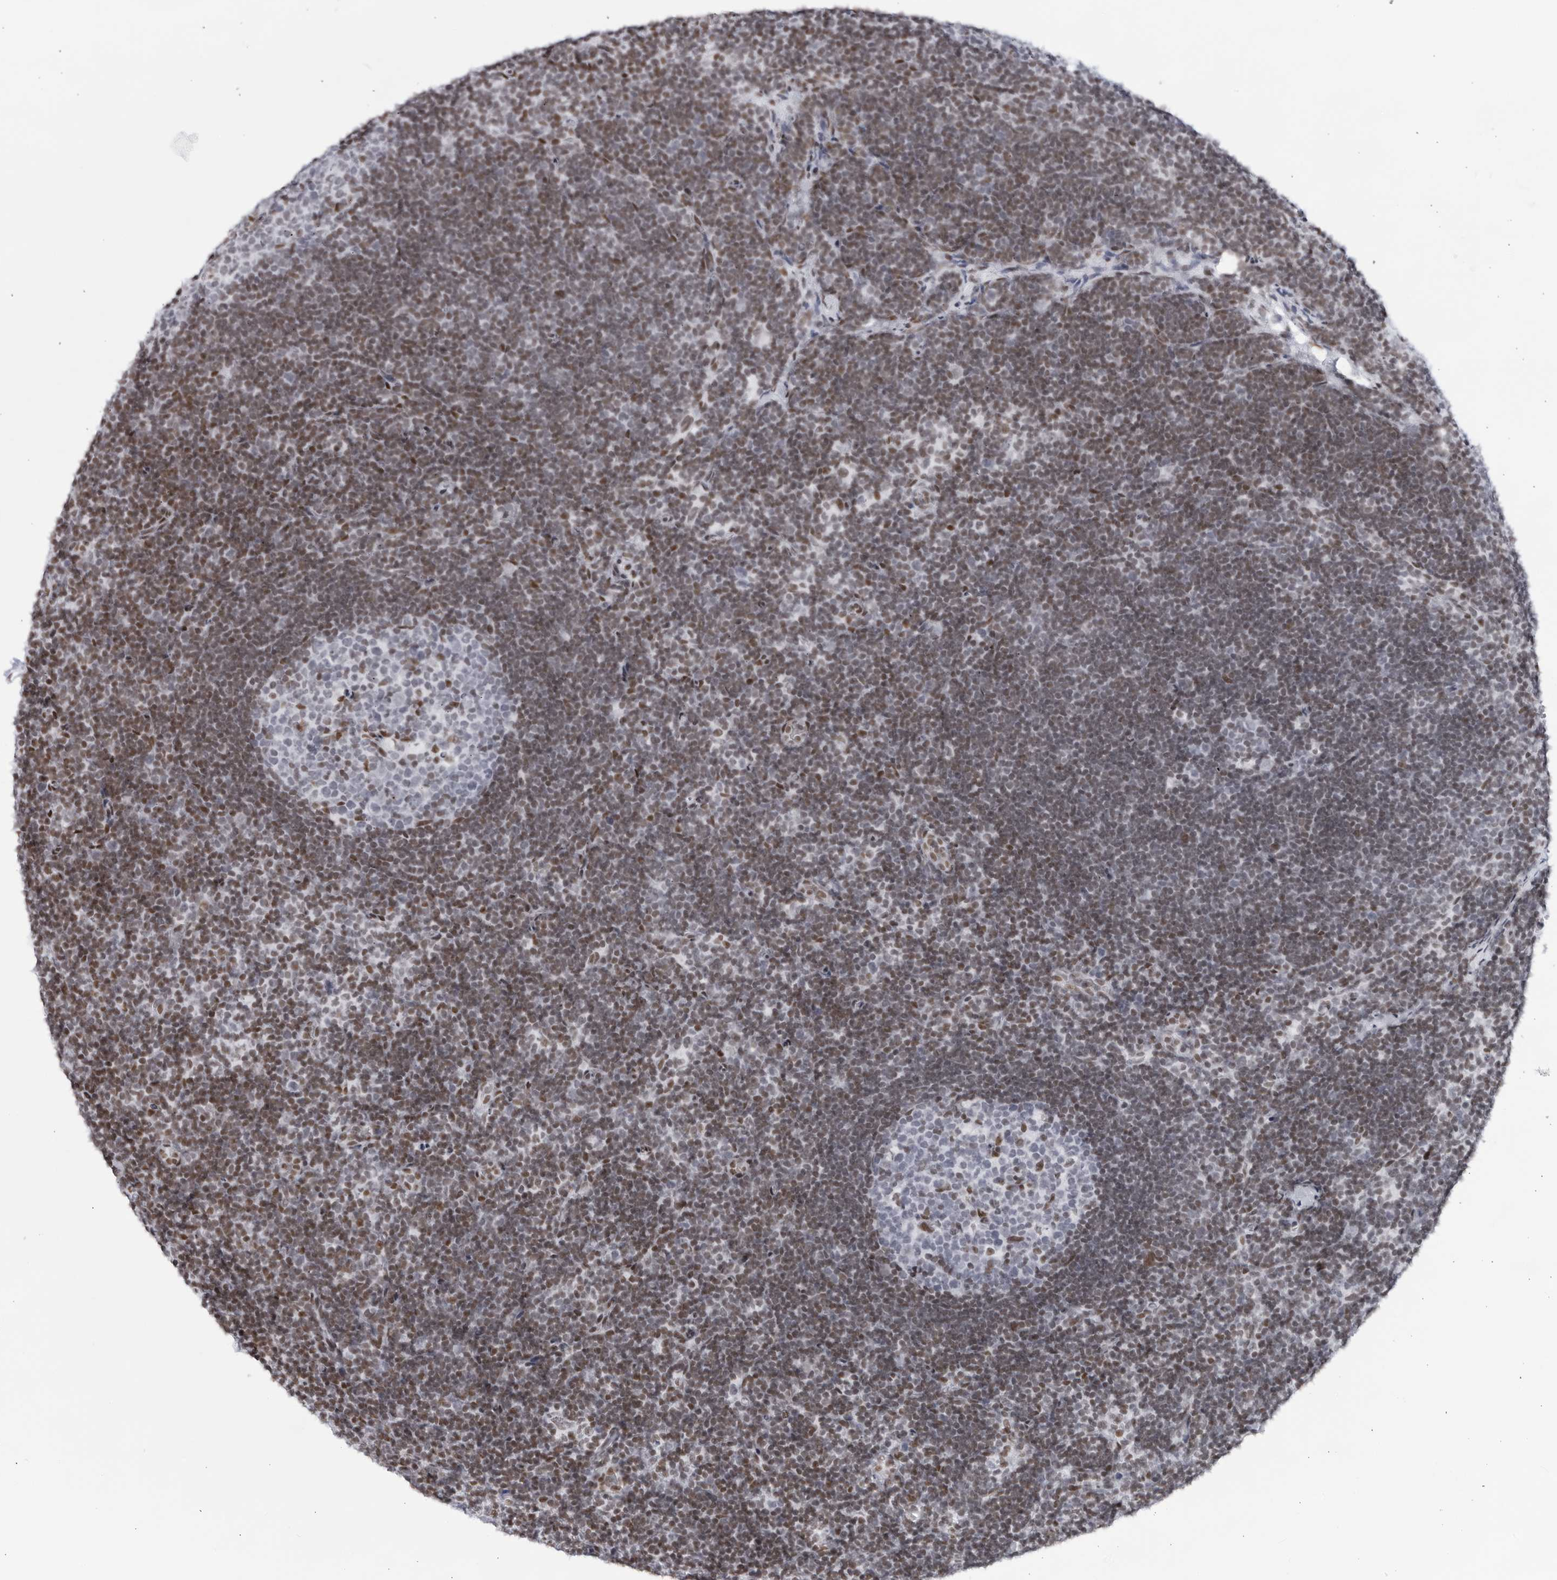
{"staining": {"intensity": "moderate", "quantity": "<25%", "location": "nuclear"}, "tissue": "lymph node", "cell_type": "Germinal center cells", "image_type": "normal", "snomed": [{"axis": "morphology", "description": "Normal tissue, NOS"}, {"axis": "topography", "description": "Lymph node"}], "caption": "Immunohistochemistry (IHC) staining of normal lymph node, which exhibits low levels of moderate nuclear positivity in approximately <25% of germinal center cells indicating moderate nuclear protein expression. The staining was performed using DAB (brown) for protein detection and nuclei were counterstained in hematoxylin (blue).", "gene": "HP1BP3", "patient": {"sex": "female", "age": 22}}